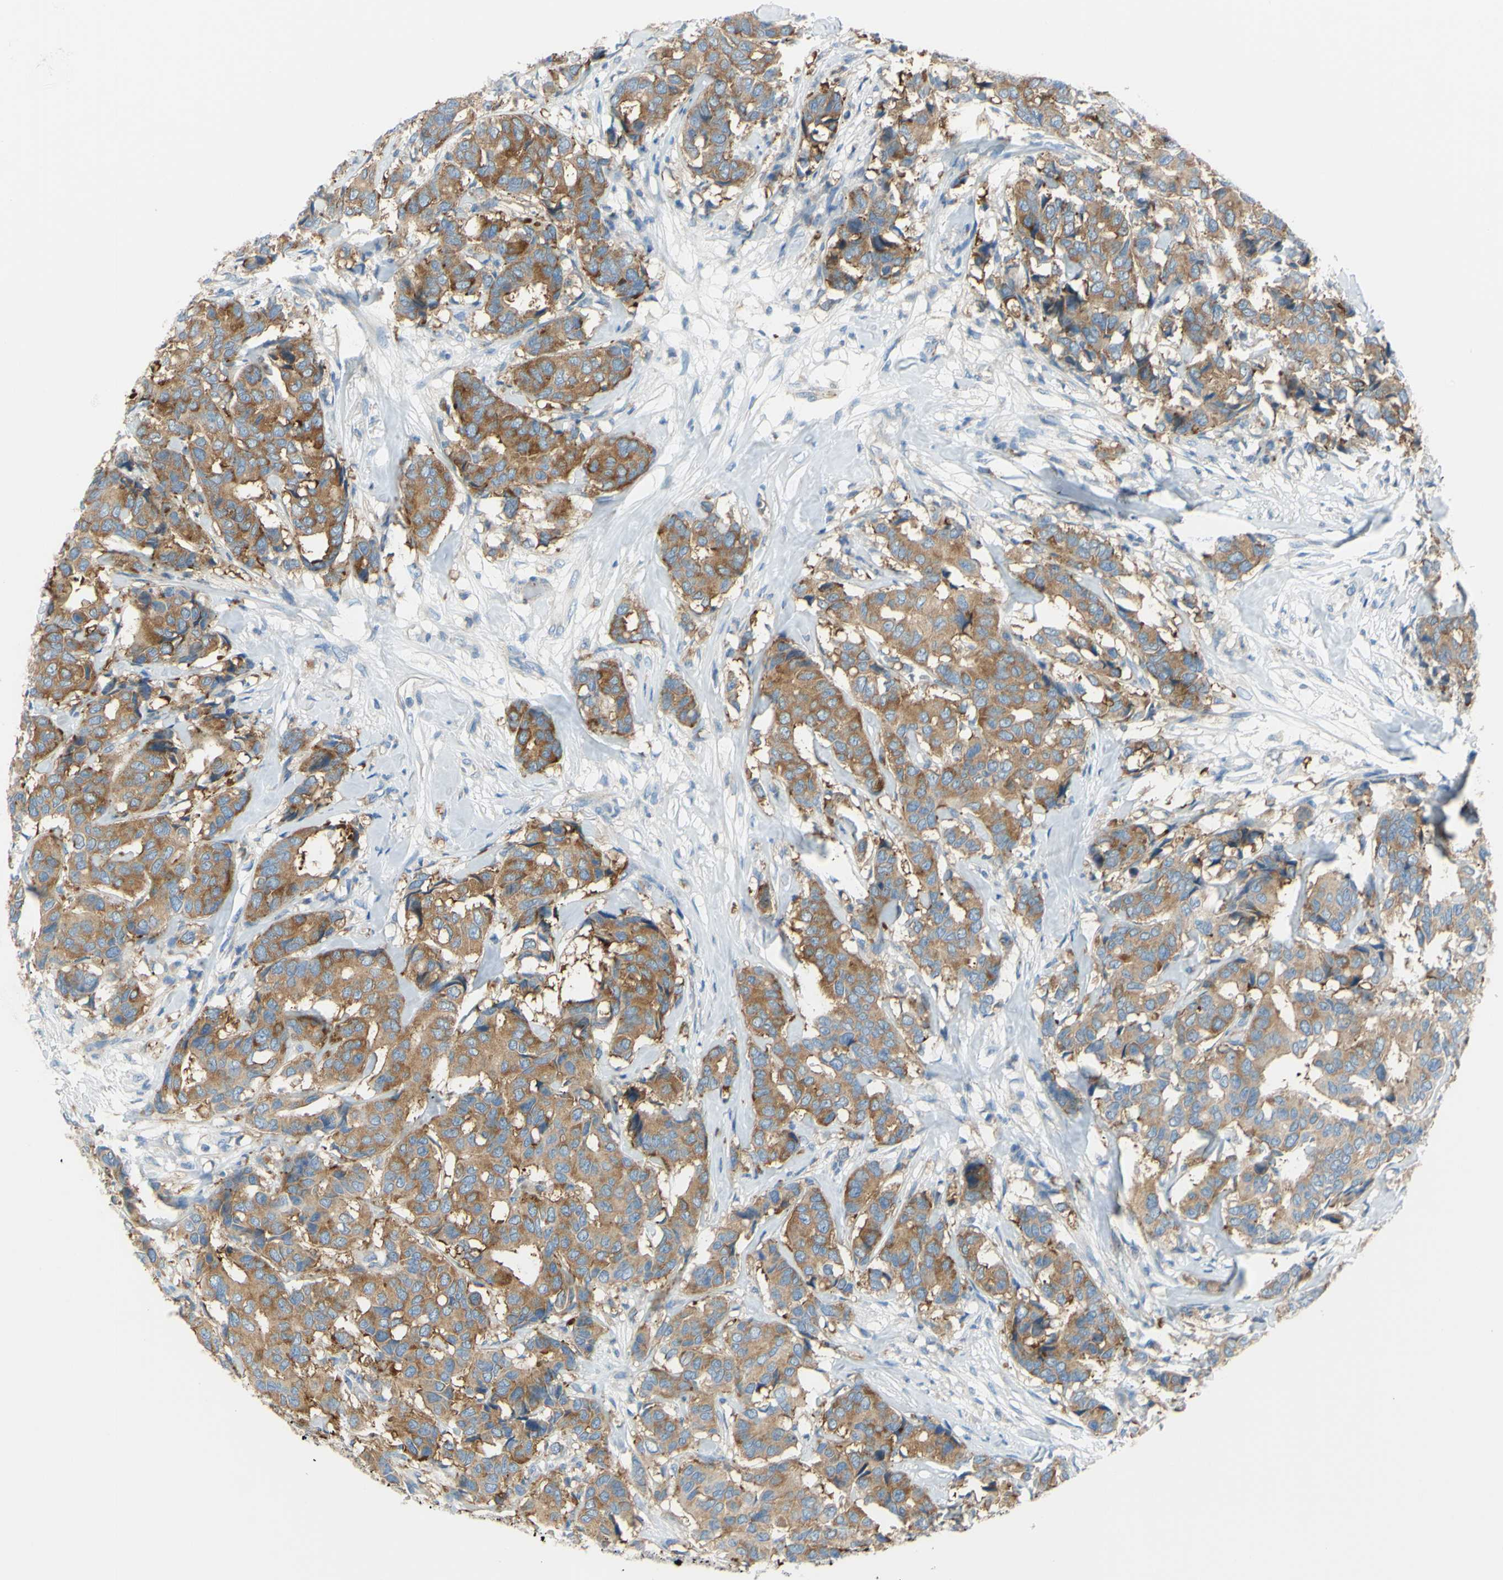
{"staining": {"intensity": "moderate", "quantity": ">75%", "location": "cytoplasmic/membranous"}, "tissue": "breast cancer", "cell_type": "Tumor cells", "image_type": "cancer", "snomed": [{"axis": "morphology", "description": "Duct carcinoma"}, {"axis": "topography", "description": "Breast"}], "caption": "Infiltrating ductal carcinoma (breast) stained for a protein exhibits moderate cytoplasmic/membranous positivity in tumor cells. The staining is performed using DAB (3,3'-diaminobenzidine) brown chromogen to label protein expression. The nuclei are counter-stained blue using hematoxylin.", "gene": "FRMD4B", "patient": {"sex": "female", "age": 87}}